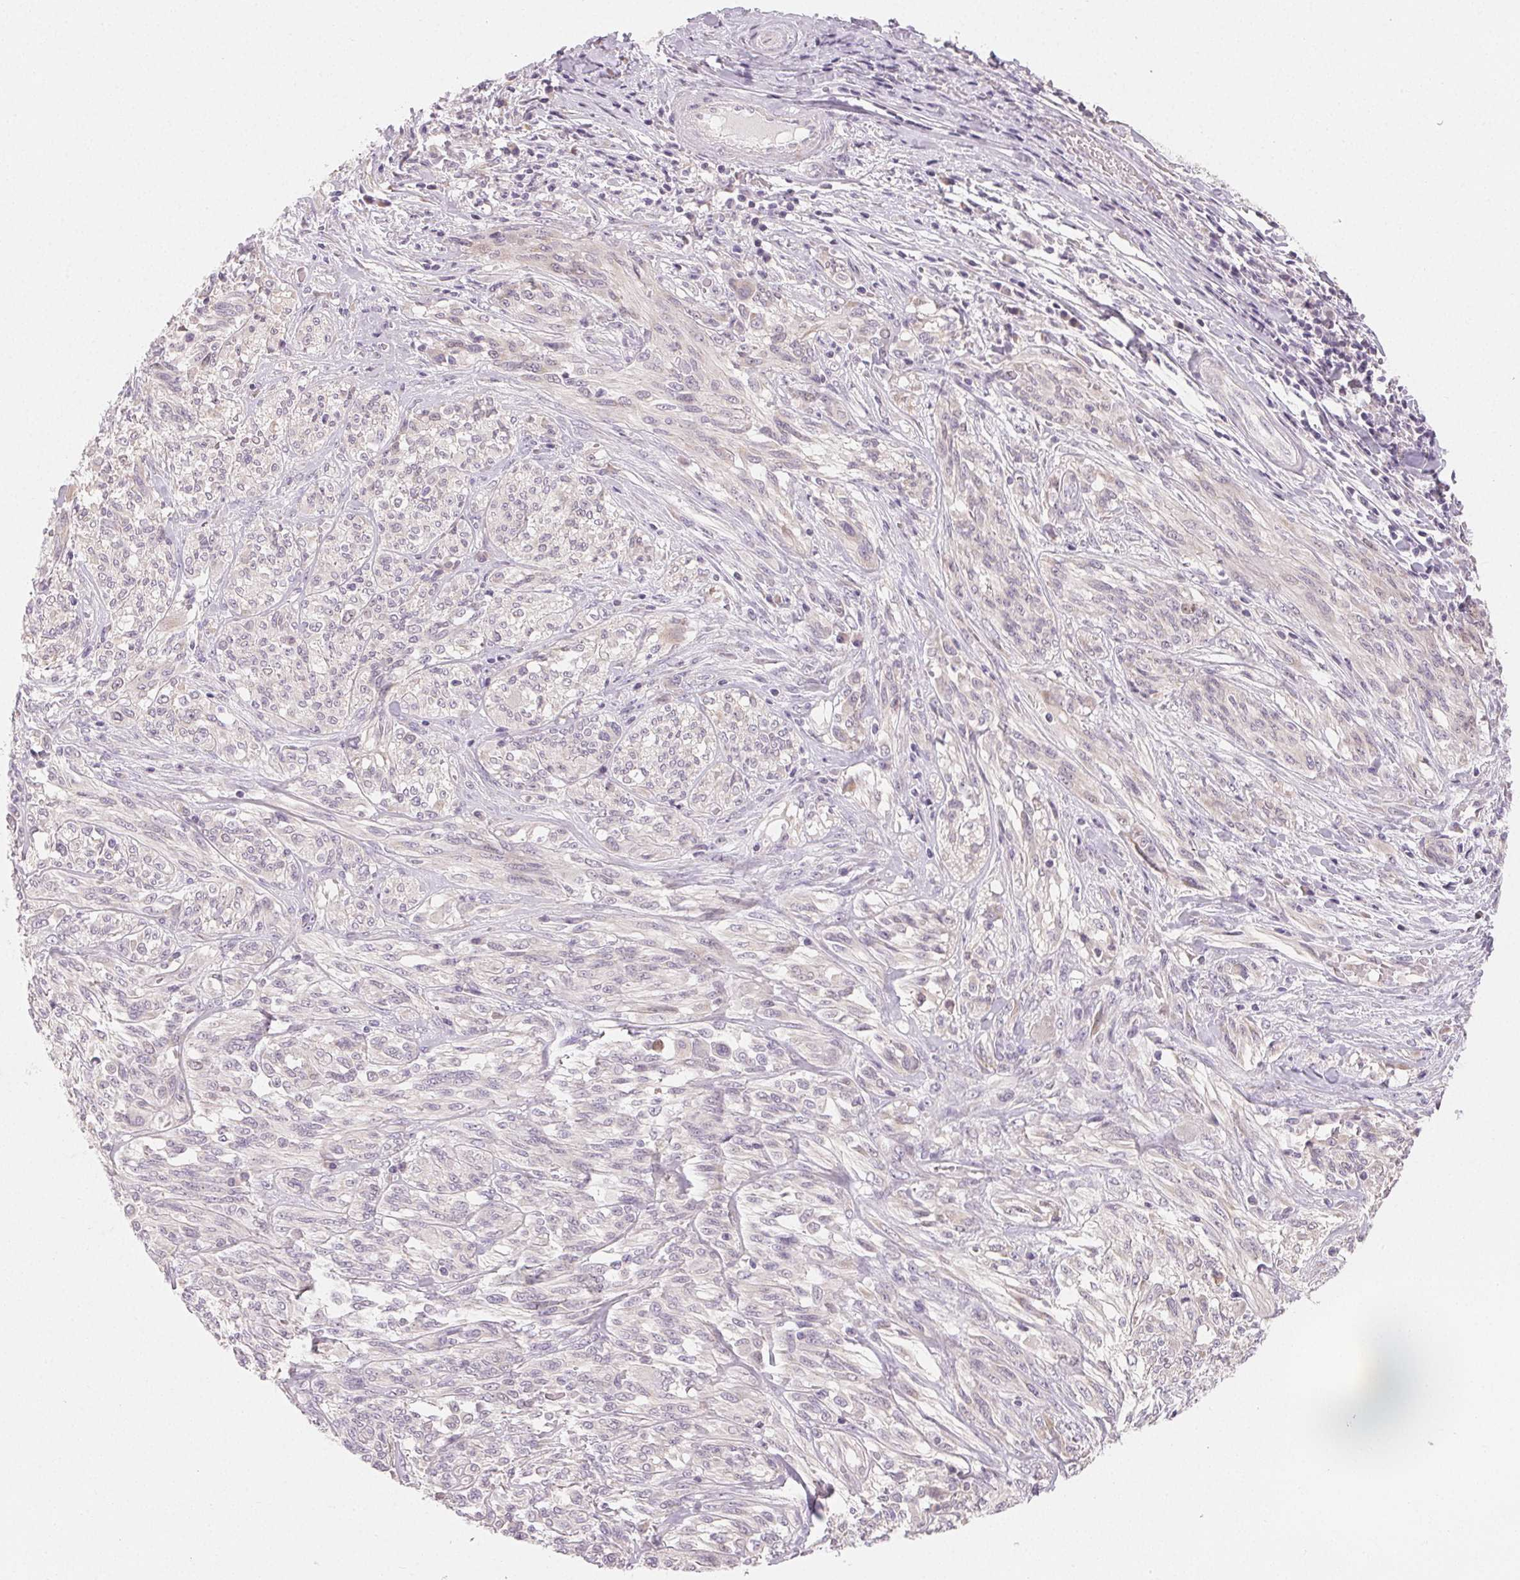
{"staining": {"intensity": "negative", "quantity": "none", "location": "none"}, "tissue": "melanoma", "cell_type": "Tumor cells", "image_type": "cancer", "snomed": [{"axis": "morphology", "description": "Malignant melanoma, NOS"}, {"axis": "topography", "description": "Skin"}], "caption": "This is a micrograph of IHC staining of malignant melanoma, which shows no positivity in tumor cells.", "gene": "MYBL1", "patient": {"sex": "female", "age": 91}}